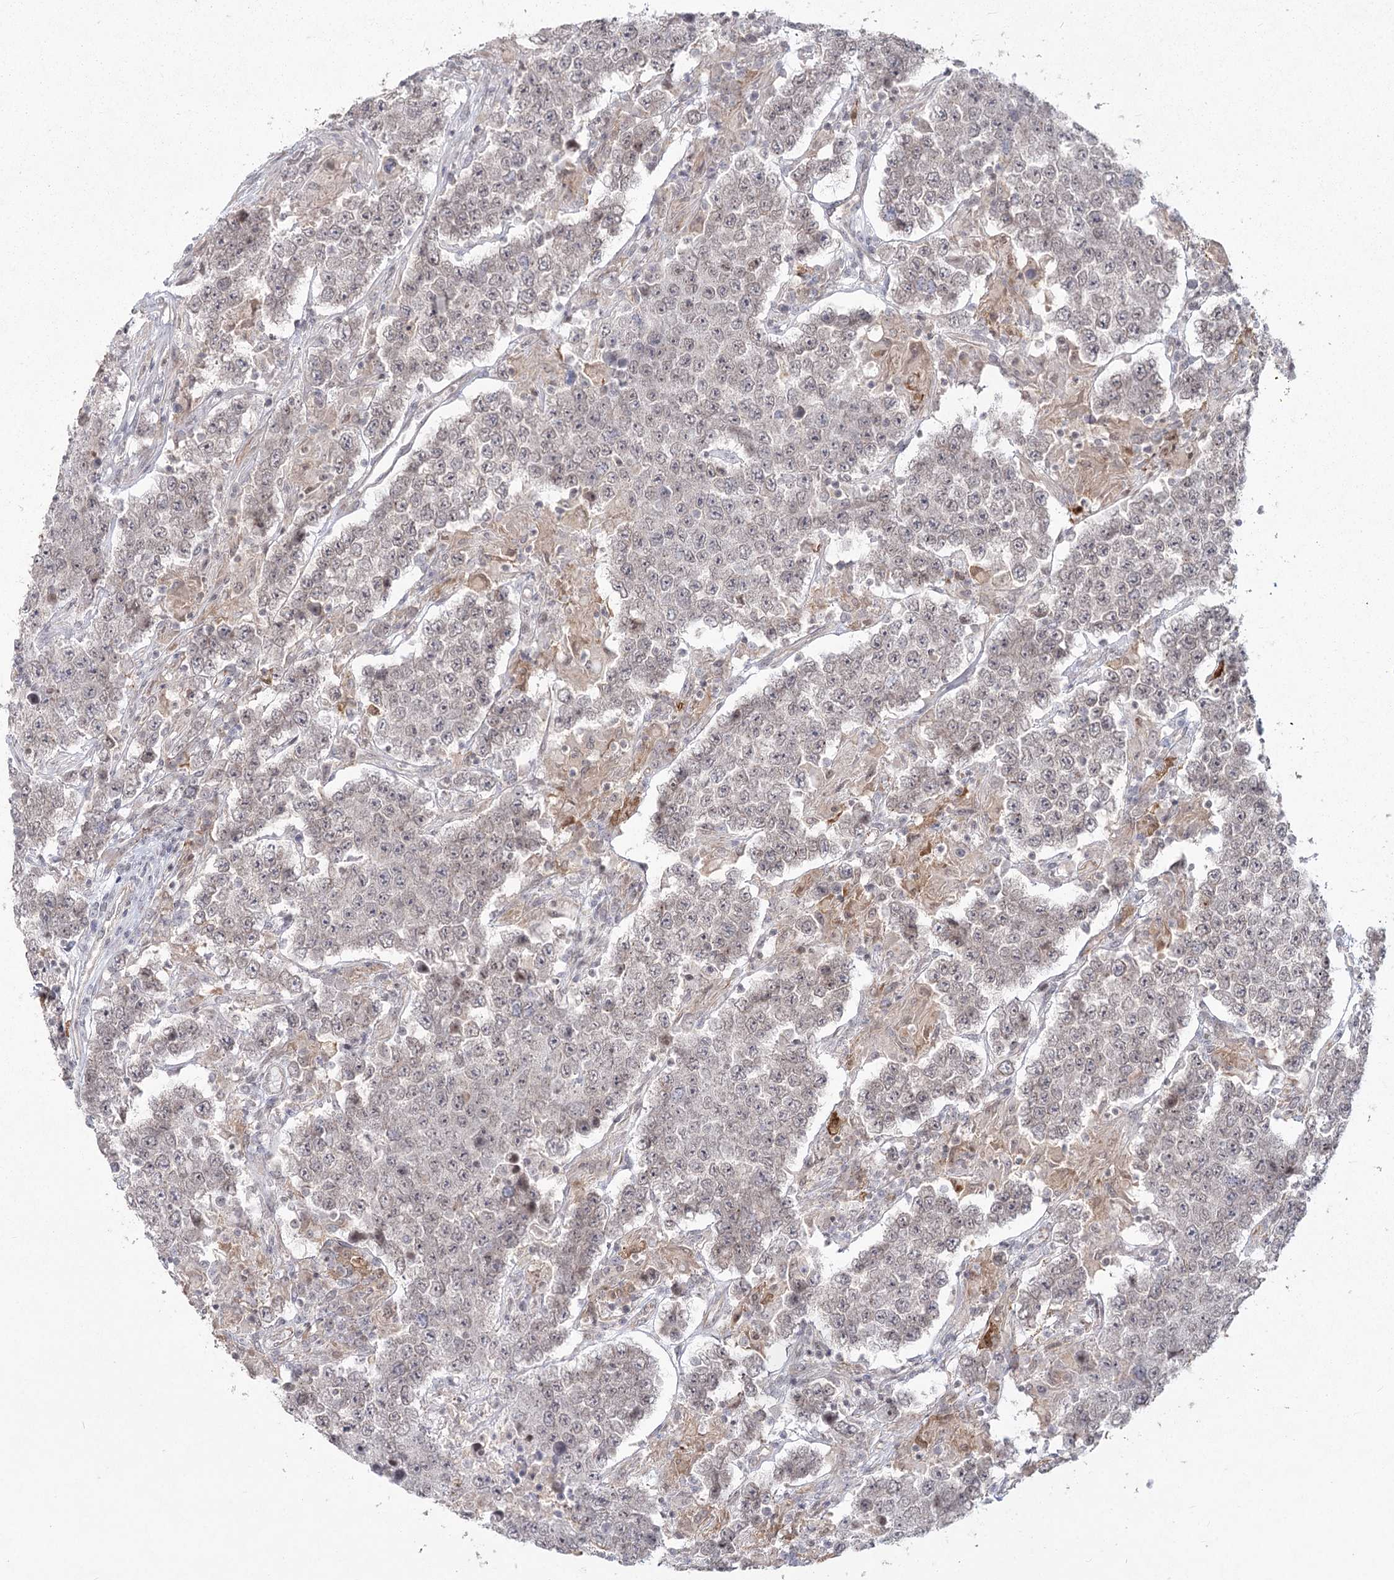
{"staining": {"intensity": "weak", "quantity": "<25%", "location": "nuclear"}, "tissue": "testis cancer", "cell_type": "Tumor cells", "image_type": "cancer", "snomed": [{"axis": "morphology", "description": "Normal tissue, NOS"}, {"axis": "morphology", "description": "Urothelial carcinoma, High grade"}, {"axis": "morphology", "description": "Seminoma, NOS"}, {"axis": "morphology", "description": "Carcinoma, Embryonal, NOS"}, {"axis": "topography", "description": "Urinary bladder"}, {"axis": "topography", "description": "Testis"}], "caption": "Tumor cells show no significant protein staining in testis cancer.", "gene": "AP2M1", "patient": {"sex": "male", "age": 41}}